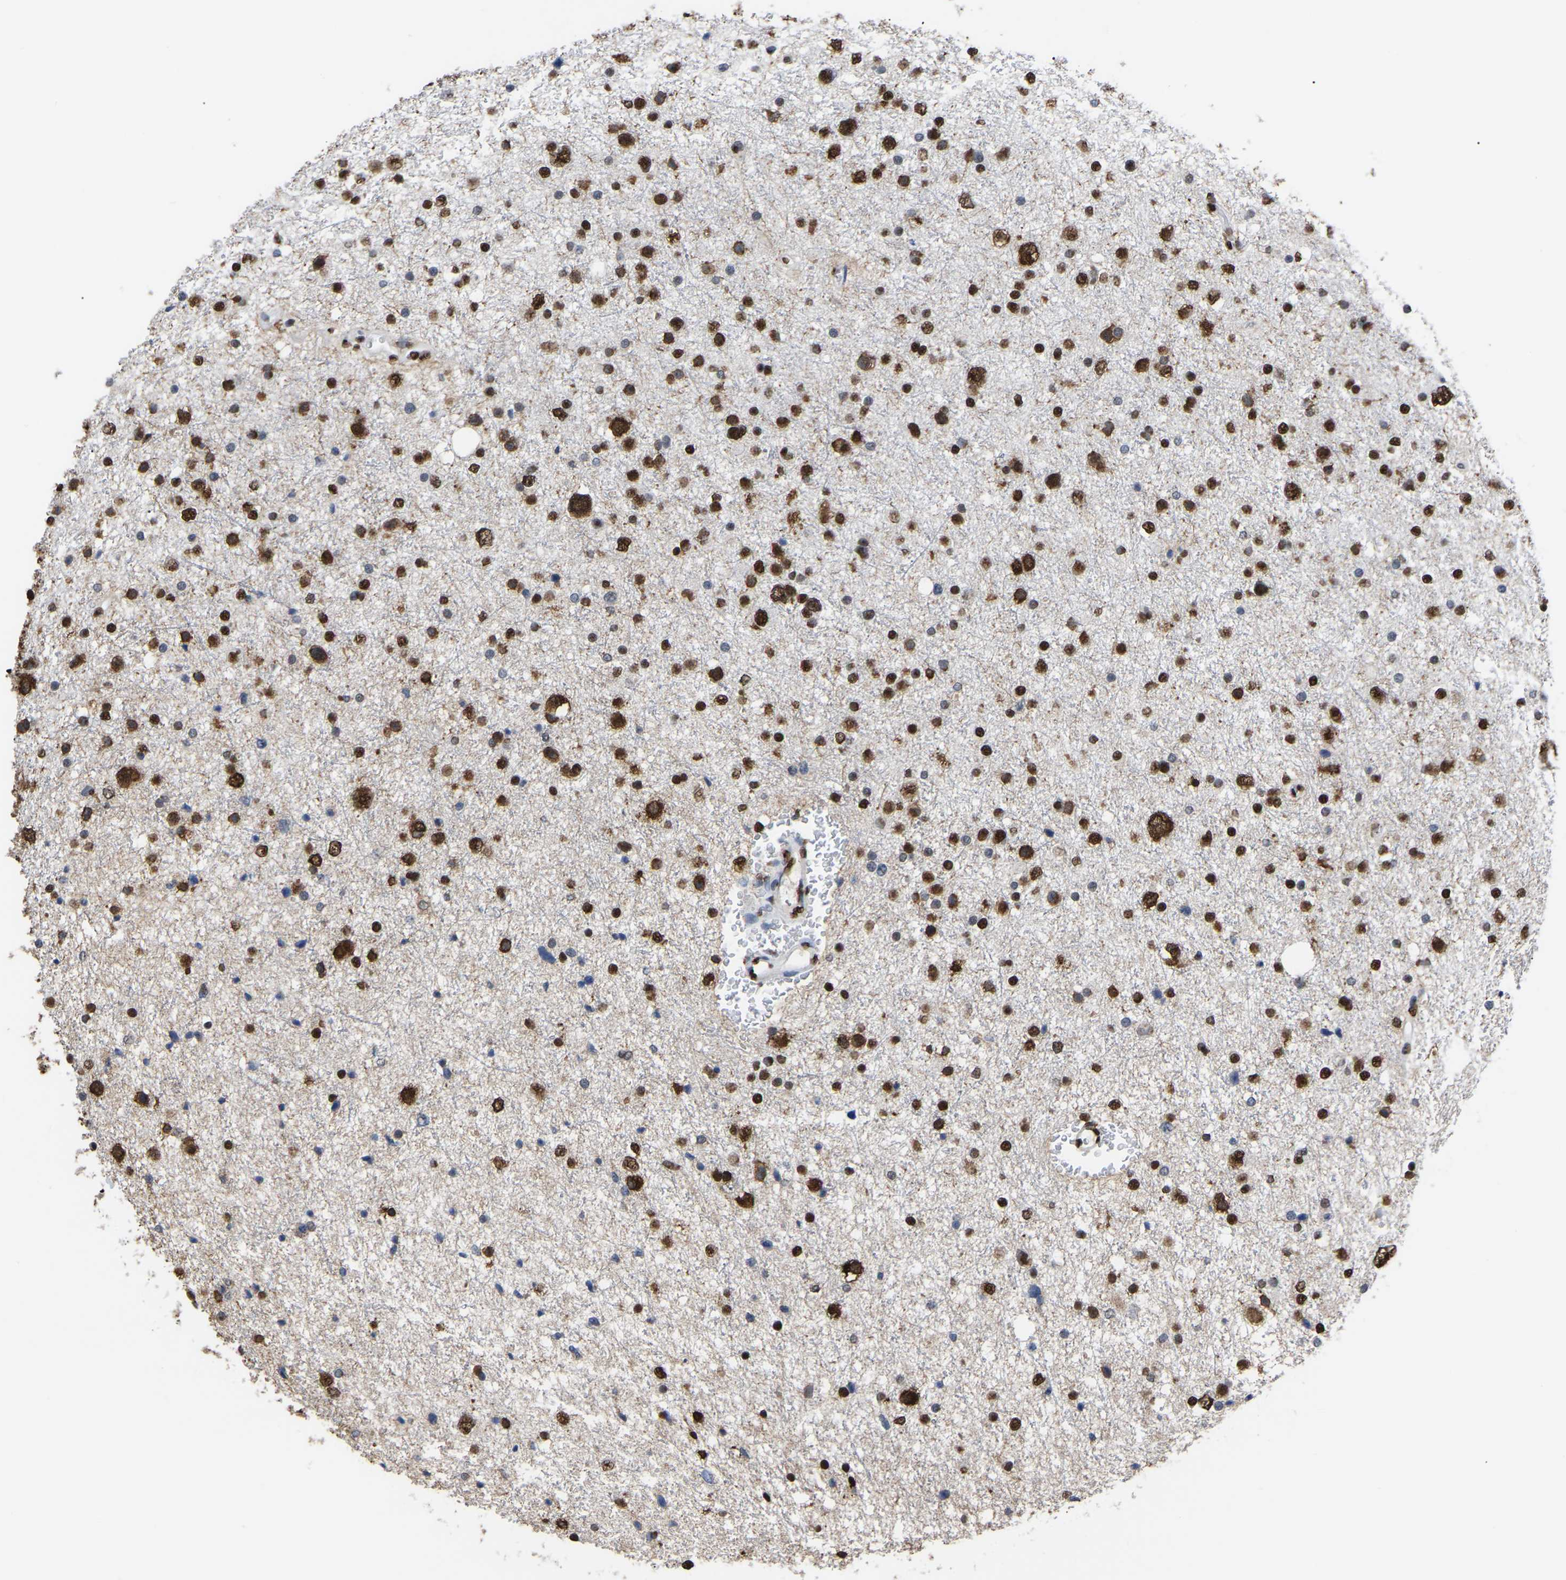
{"staining": {"intensity": "strong", "quantity": ">75%", "location": "nuclear"}, "tissue": "glioma", "cell_type": "Tumor cells", "image_type": "cancer", "snomed": [{"axis": "morphology", "description": "Glioma, malignant, Low grade"}, {"axis": "topography", "description": "Brain"}], "caption": "Human malignant glioma (low-grade) stained with a brown dye shows strong nuclear positive staining in approximately >75% of tumor cells.", "gene": "RBL2", "patient": {"sex": "female", "age": 37}}